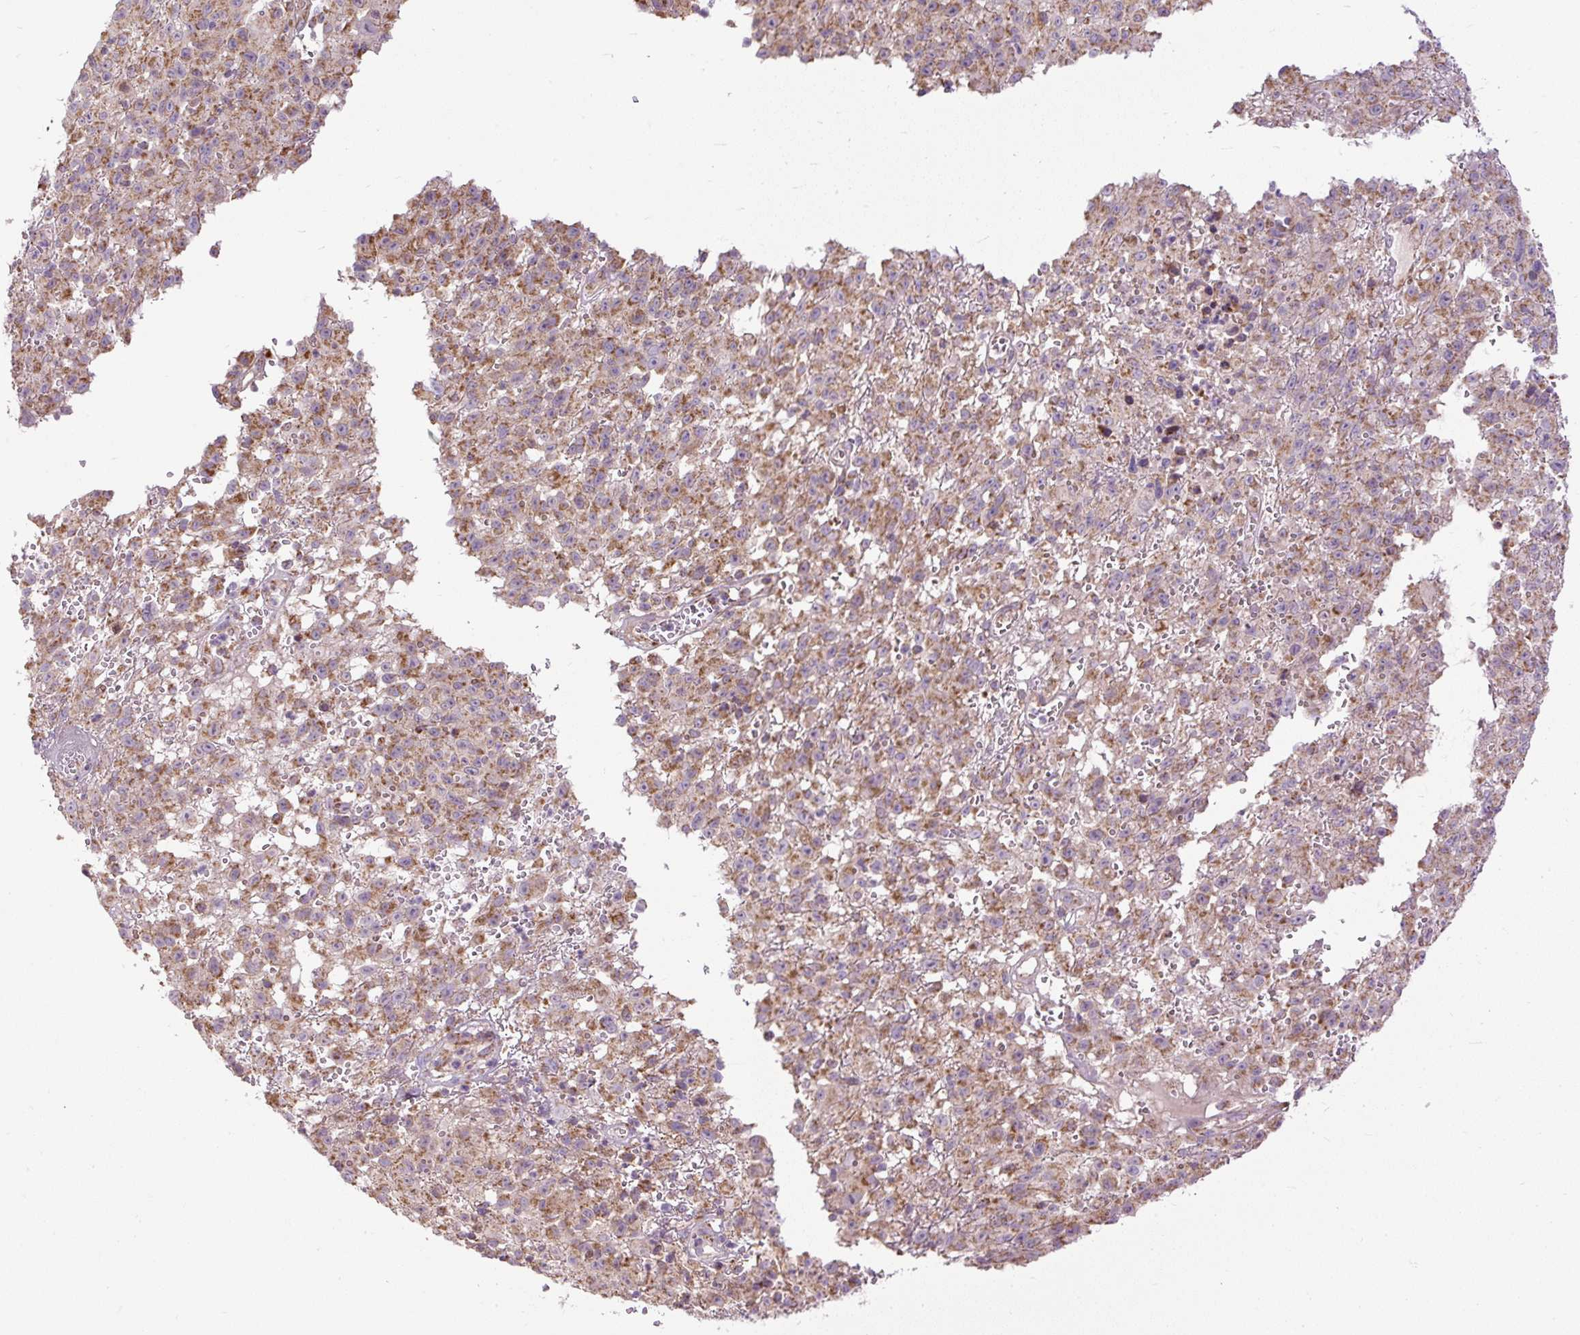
{"staining": {"intensity": "moderate", "quantity": ">75%", "location": "cytoplasmic/membranous"}, "tissue": "melanoma", "cell_type": "Tumor cells", "image_type": "cancer", "snomed": [{"axis": "morphology", "description": "Malignant melanoma, NOS"}, {"axis": "topography", "description": "Skin"}], "caption": "Immunohistochemistry staining of malignant melanoma, which shows medium levels of moderate cytoplasmic/membranous staining in approximately >75% of tumor cells indicating moderate cytoplasmic/membranous protein positivity. The staining was performed using DAB (brown) for protein detection and nuclei were counterstained in hematoxylin (blue).", "gene": "TM2D3", "patient": {"sex": "male", "age": 46}}